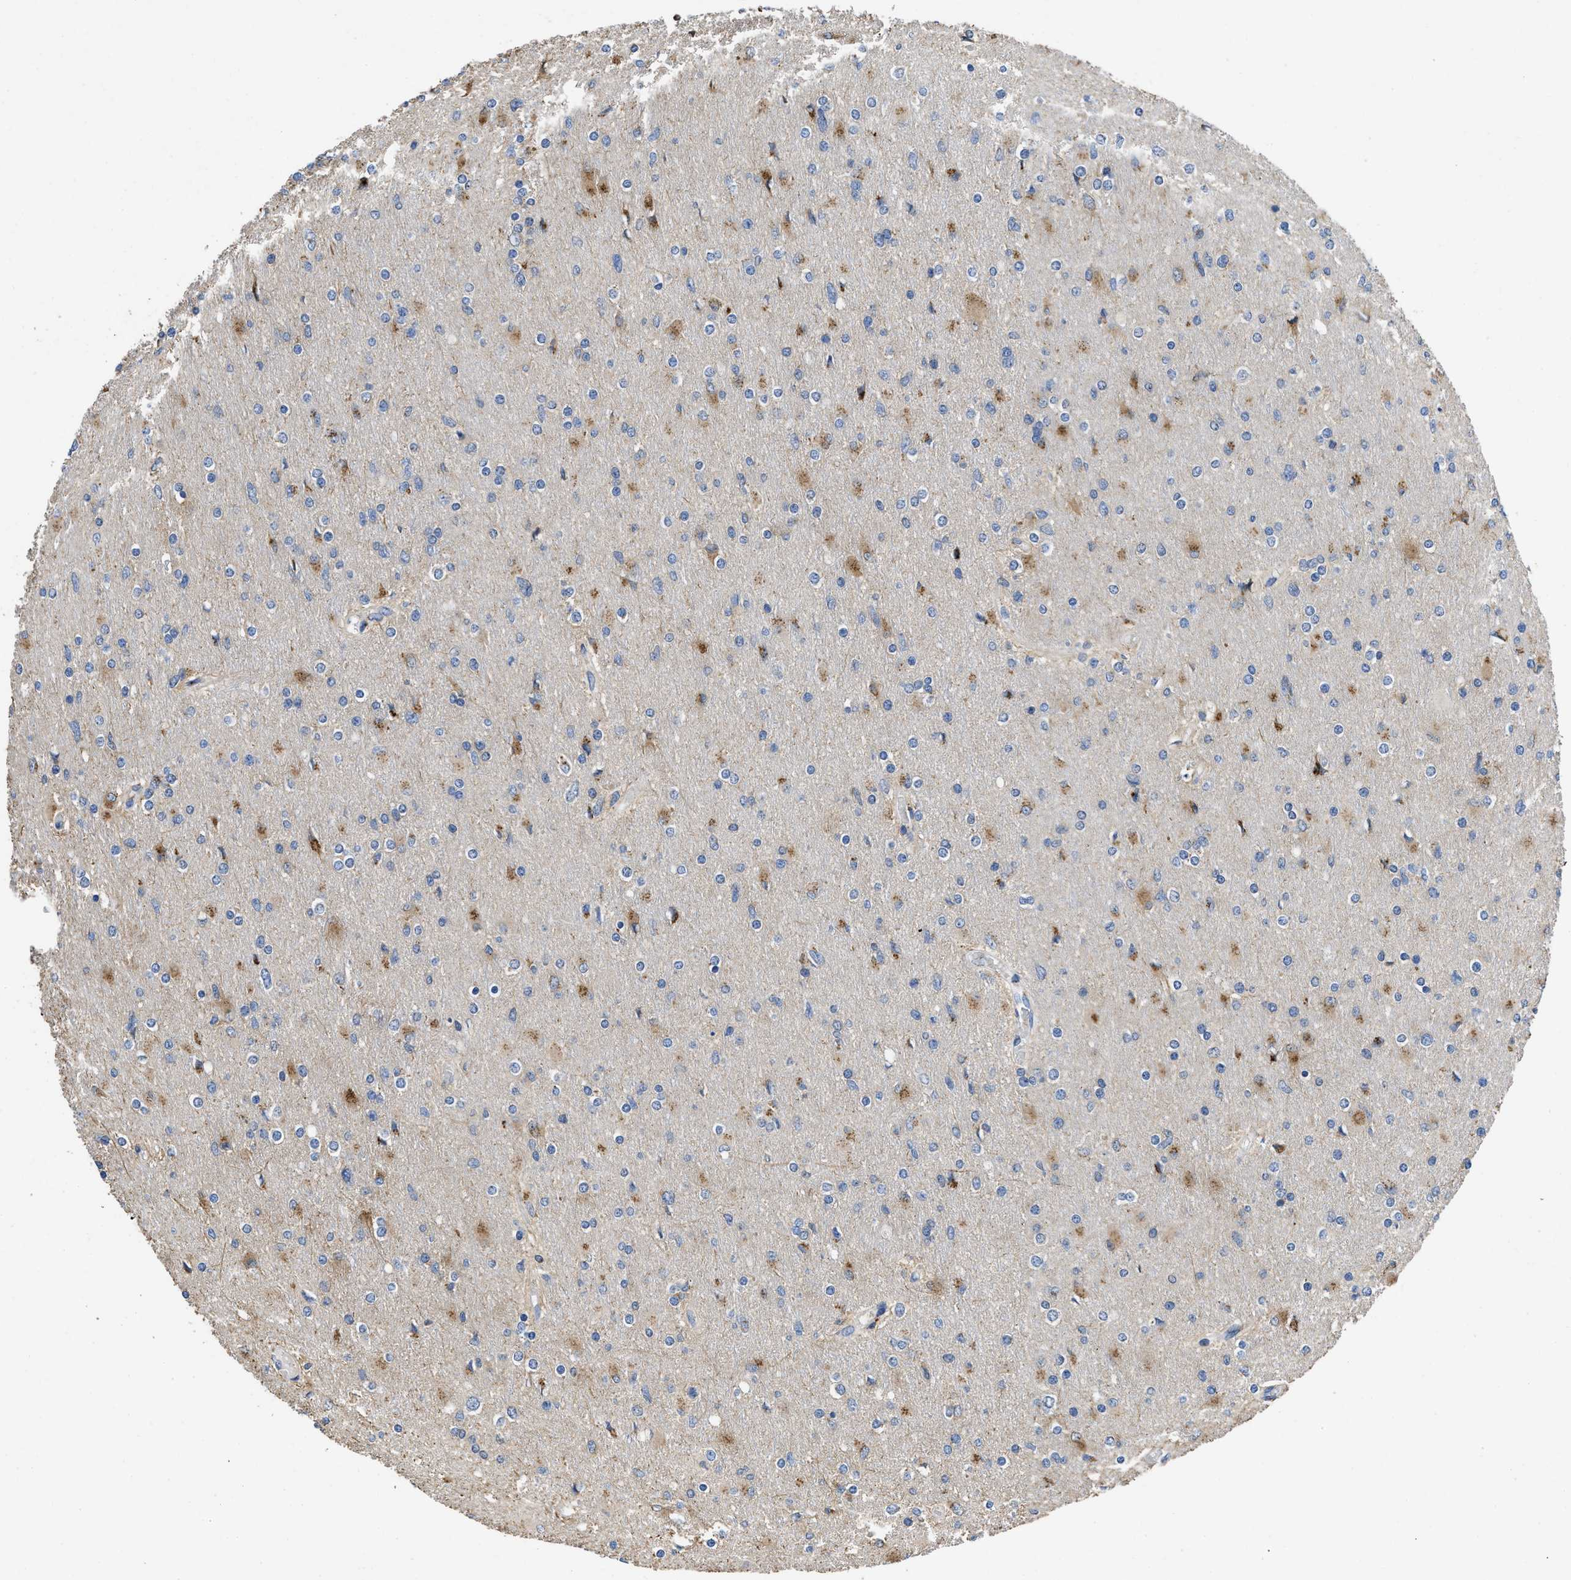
{"staining": {"intensity": "moderate", "quantity": "<25%", "location": "cytoplasmic/membranous"}, "tissue": "glioma", "cell_type": "Tumor cells", "image_type": "cancer", "snomed": [{"axis": "morphology", "description": "Glioma, malignant, High grade"}, {"axis": "topography", "description": "Cerebral cortex"}], "caption": "Glioma stained for a protein (brown) exhibits moderate cytoplasmic/membranous positive expression in about <25% of tumor cells.", "gene": "SIK2", "patient": {"sex": "female", "age": 36}}